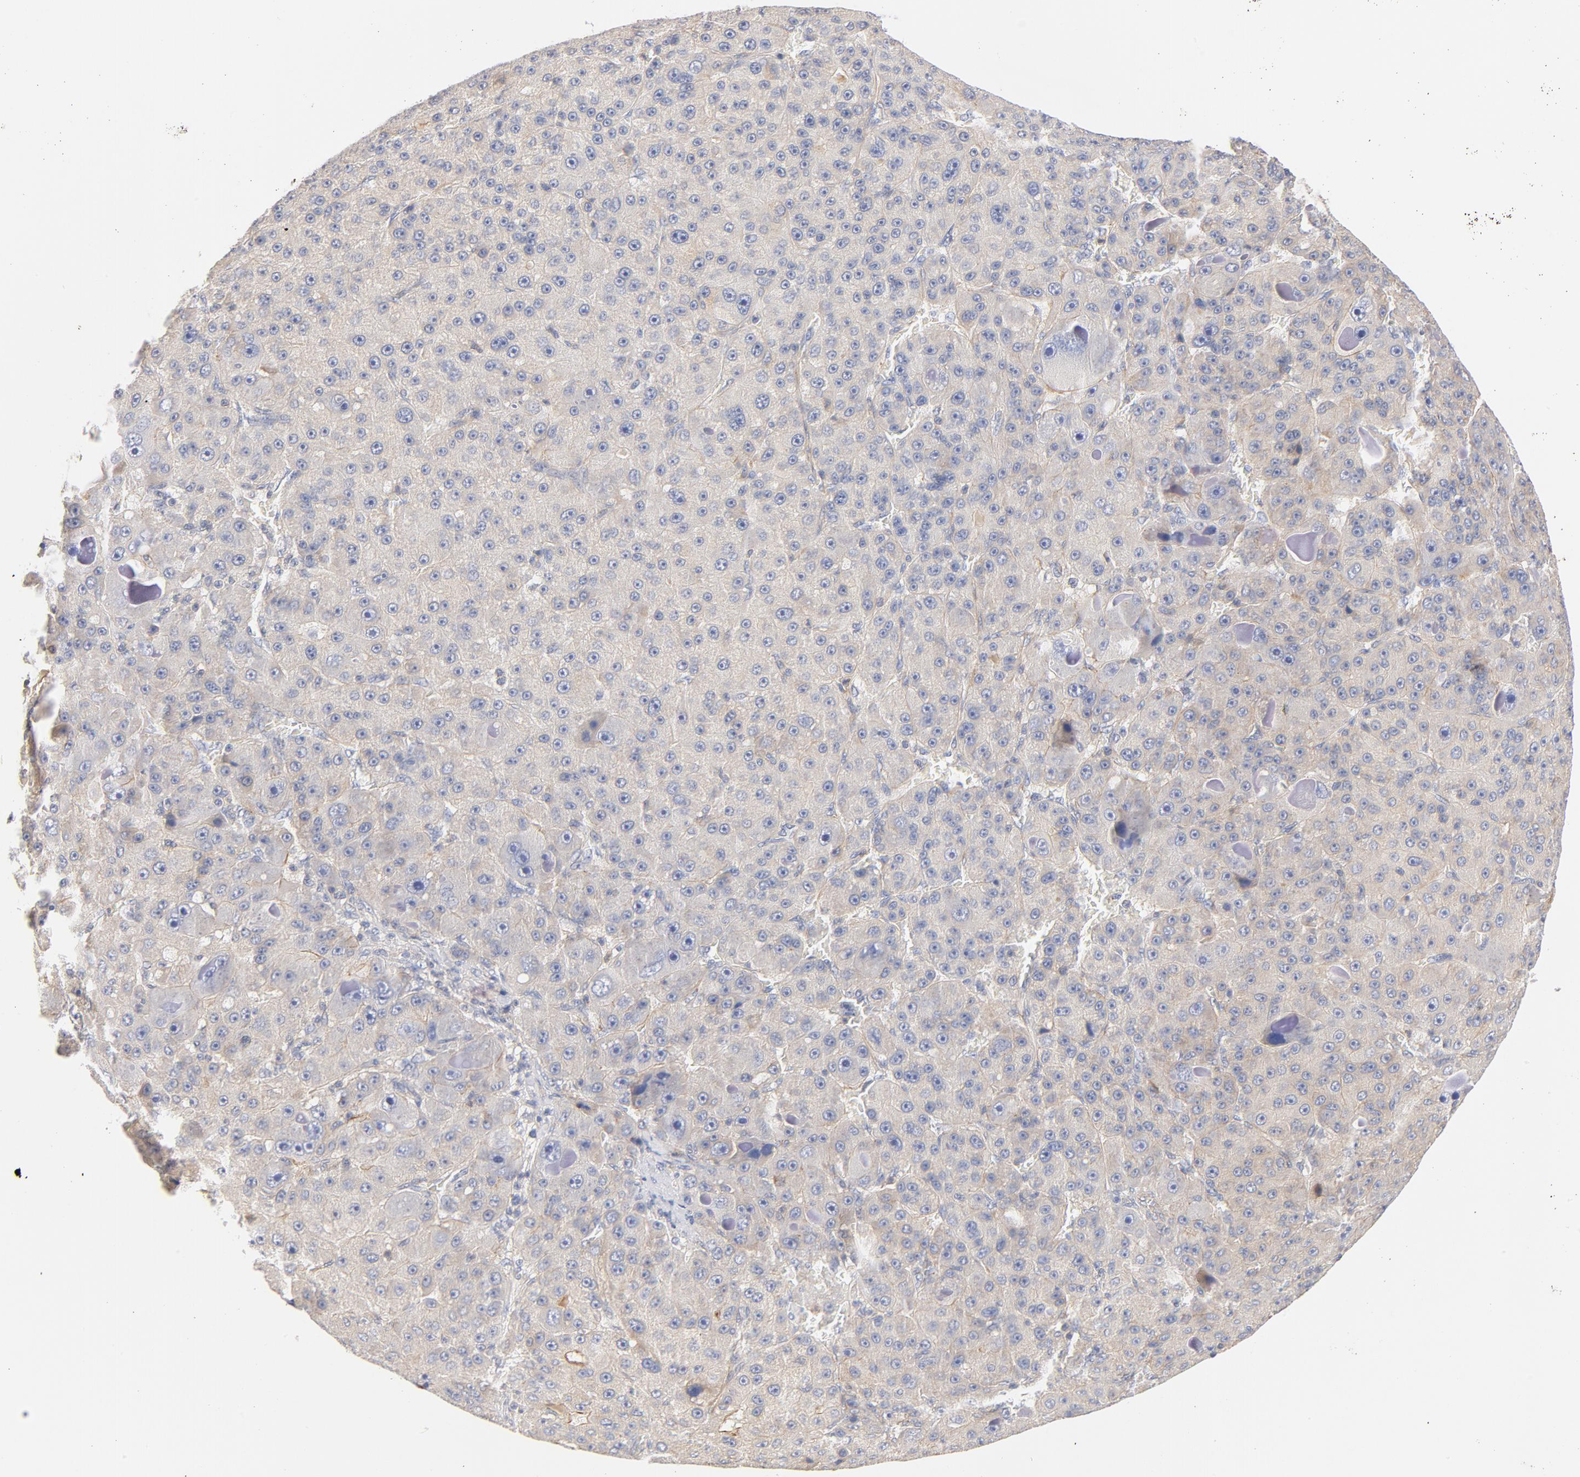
{"staining": {"intensity": "weak", "quantity": "<25%", "location": "cytoplasmic/membranous"}, "tissue": "liver cancer", "cell_type": "Tumor cells", "image_type": "cancer", "snomed": [{"axis": "morphology", "description": "Carcinoma, Hepatocellular, NOS"}, {"axis": "topography", "description": "Liver"}], "caption": "IHC of human hepatocellular carcinoma (liver) demonstrates no staining in tumor cells.", "gene": "STRN3", "patient": {"sex": "male", "age": 76}}